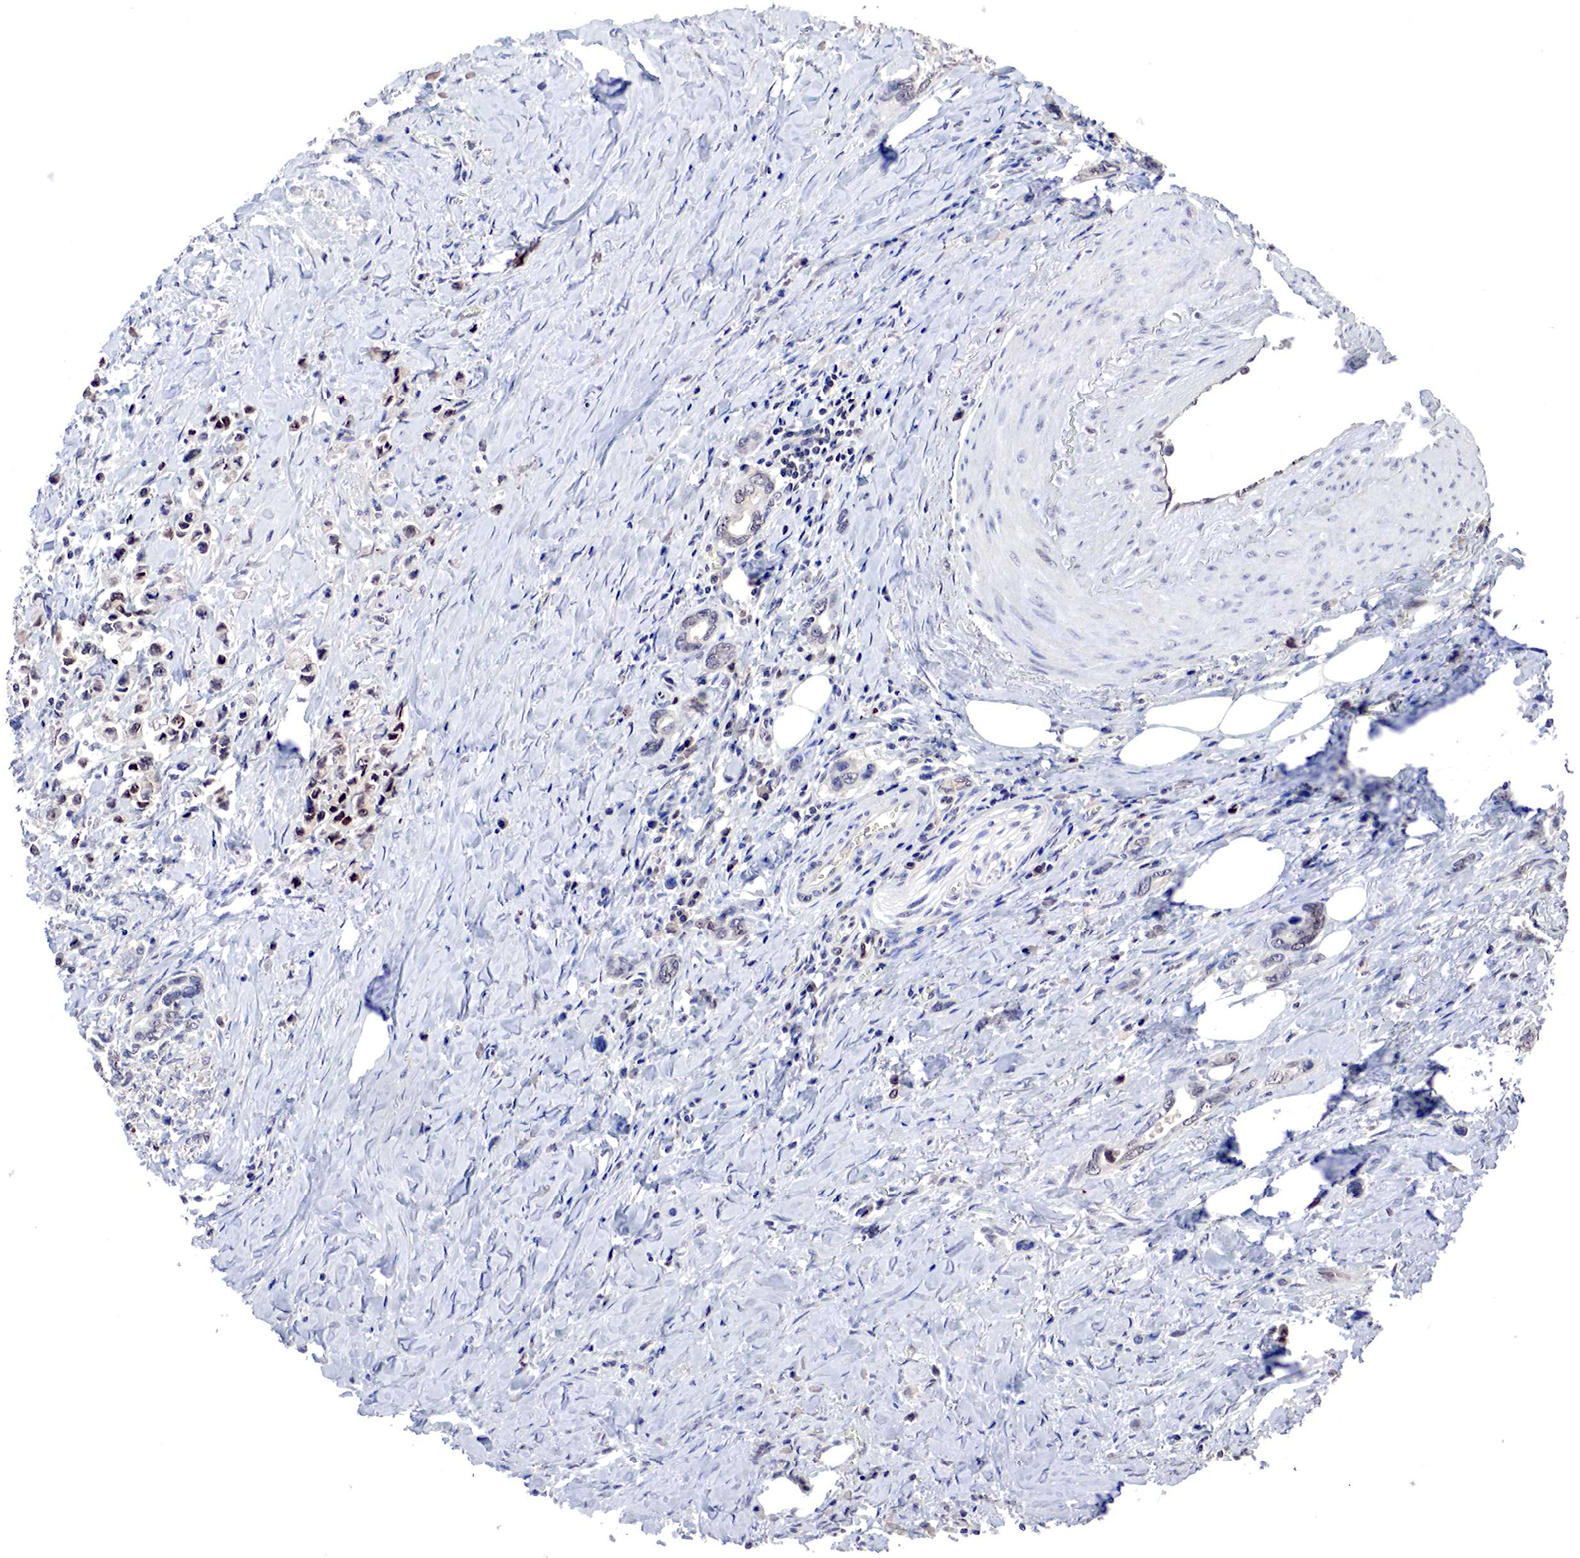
{"staining": {"intensity": "strong", "quantity": ">75%", "location": "nuclear"}, "tissue": "stomach cancer", "cell_type": "Tumor cells", "image_type": "cancer", "snomed": [{"axis": "morphology", "description": "Adenocarcinoma, NOS"}, {"axis": "topography", "description": "Stomach"}], "caption": "This photomicrograph reveals immunohistochemistry staining of human adenocarcinoma (stomach), with high strong nuclear expression in approximately >75% of tumor cells.", "gene": "DACH2", "patient": {"sex": "male", "age": 78}}